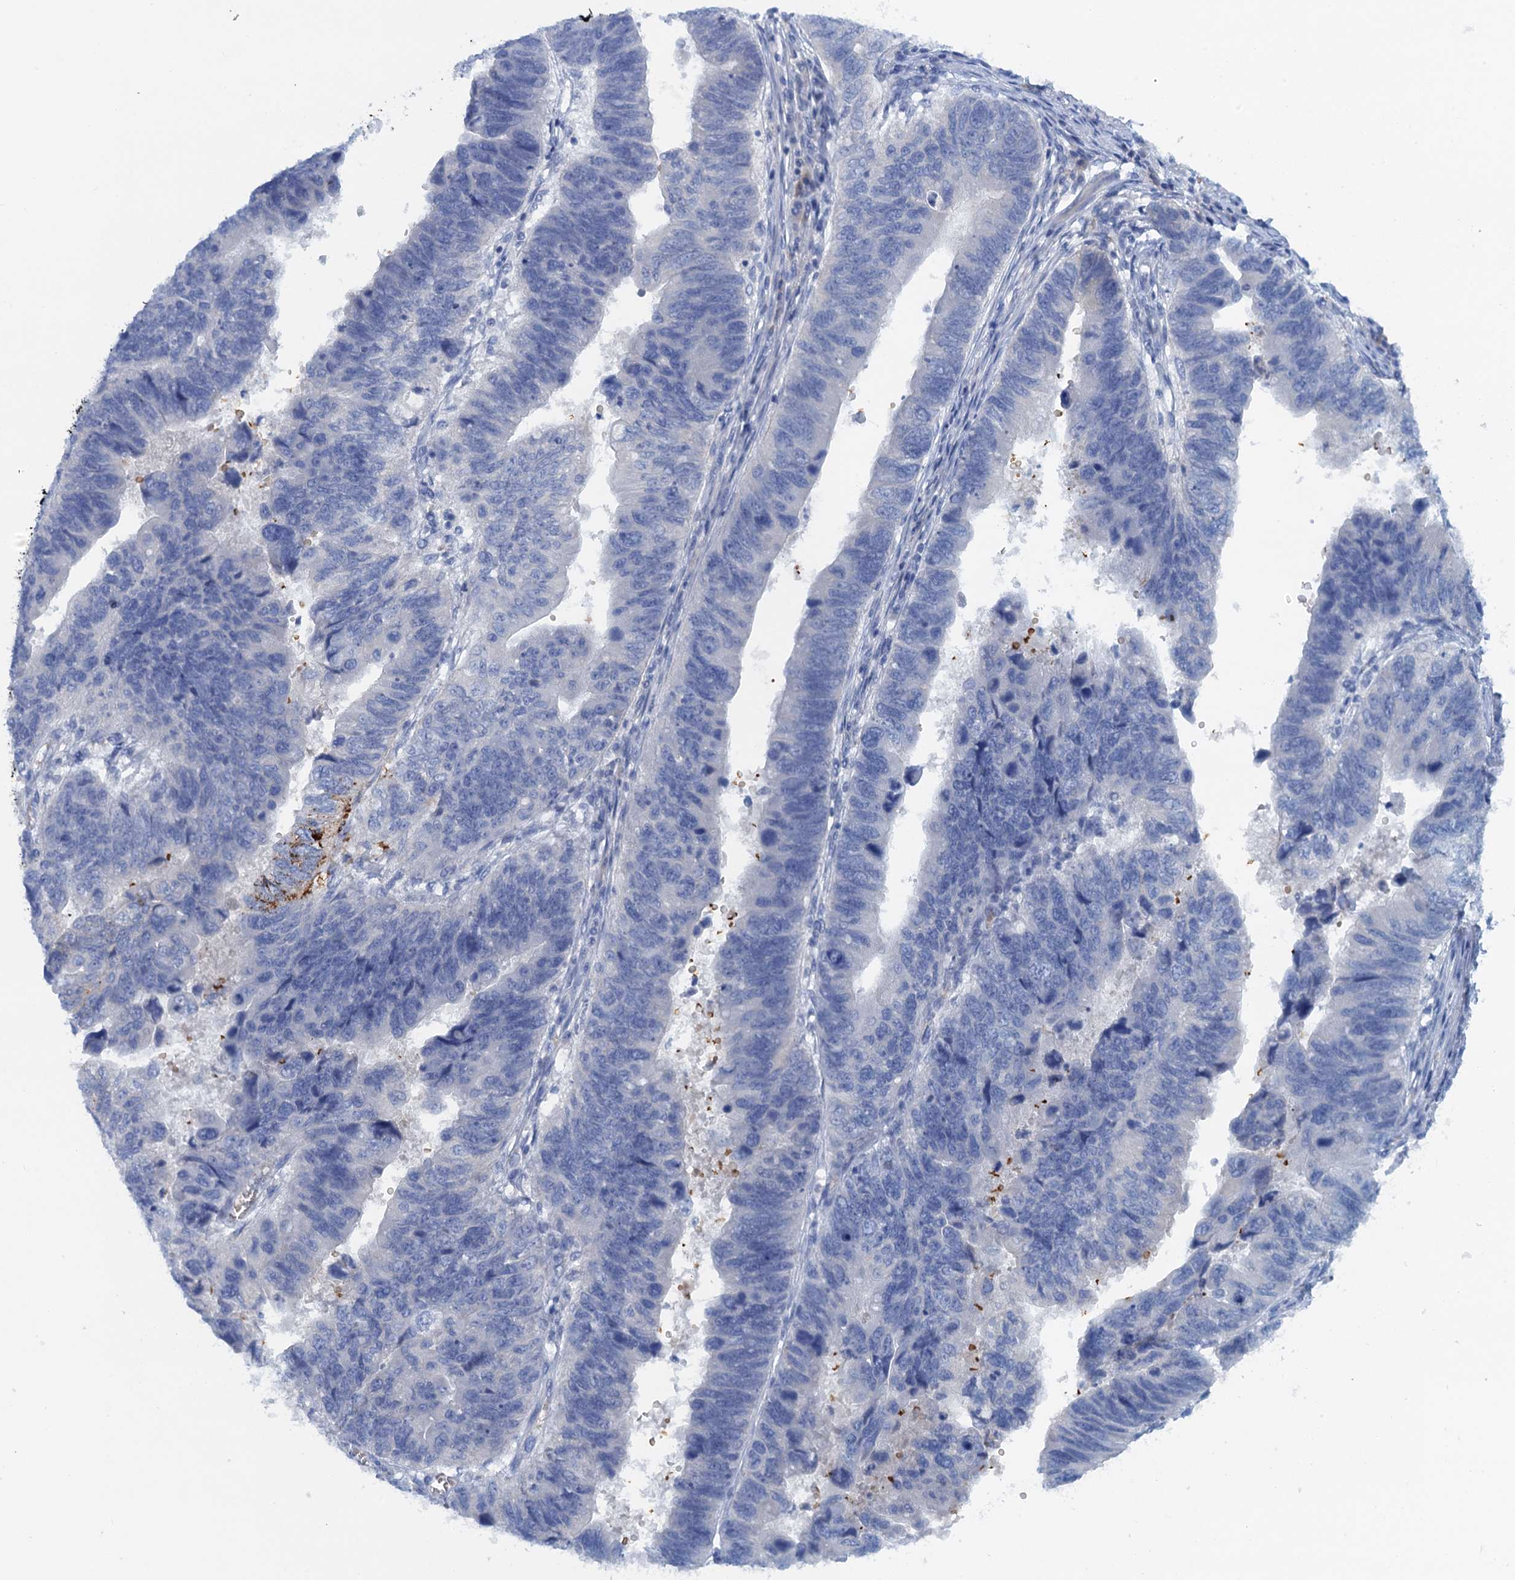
{"staining": {"intensity": "negative", "quantity": "none", "location": "none"}, "tissue": "stomach cancer", "cell_type": "Tumor cells", "image_type": "cancer", "snomed": [{"axis": "morphology", "description": "Adenocarcinoma, NOS"}, {"axis": "topography", "description": "Stomach"}], "caption": "This is an immunohistochemistry (IHC) photomicrograph of stomach cancer (adenocarcinoma). There is no staining in tumor cells.", "gene": "MYADML2", "patient": {"sex": "male", "age": 59}}